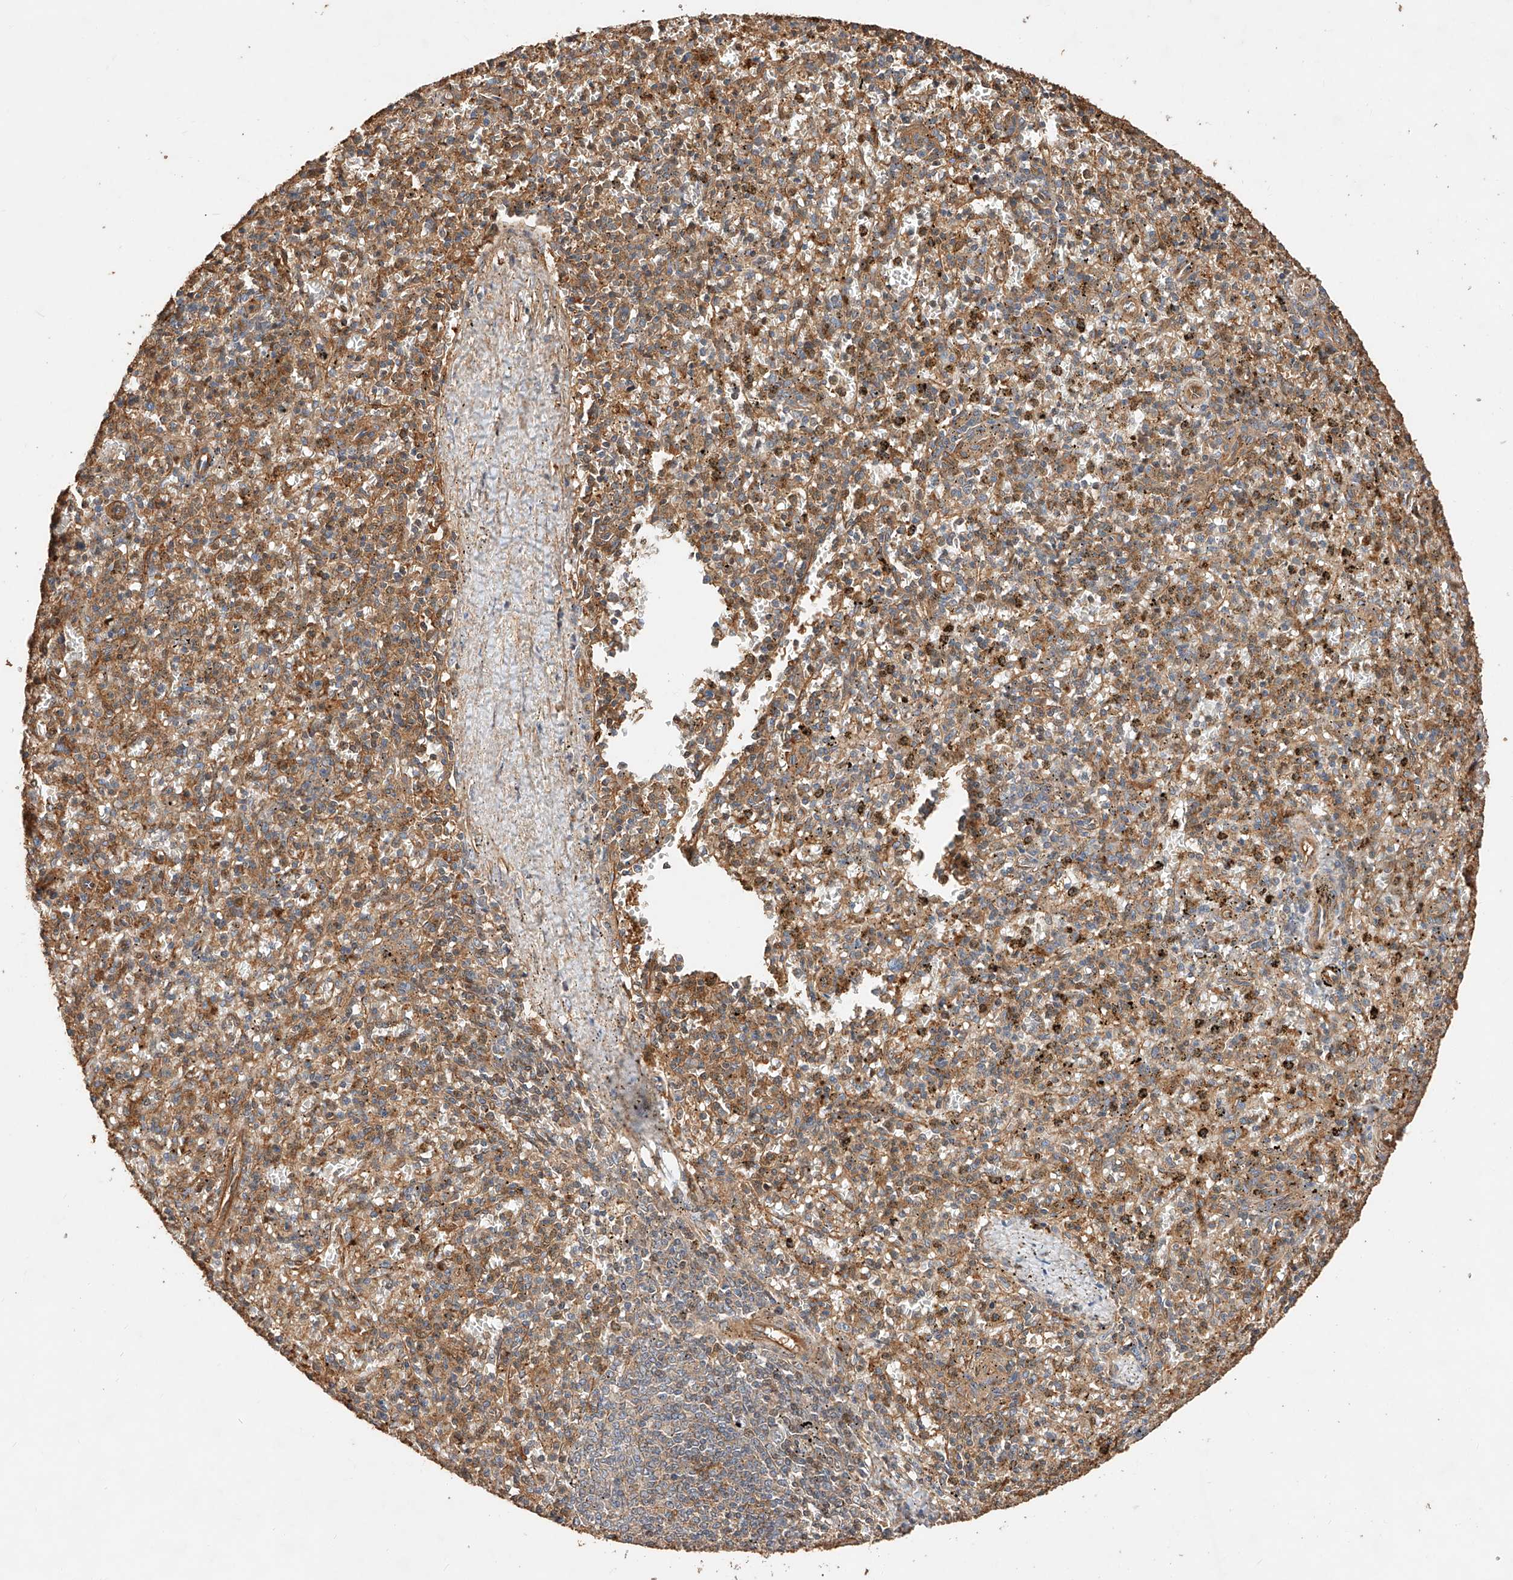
{"staining": {"intensity": "moderate", "quantity": "25%-75%", "location": "cytoplasmic/membranous"}, "tissue": "spleen", "cell_type": "Cells in red pulp", "image_type": "normal", "snomed": [{"axis": "morphology", "description": "Normal tissue, NOS"}, {"axis": "topography", "description": "Spleen"}], "caption": "Immunohistochemical staining of normal spleen shows medium levels of moderate cytoplasmic/membranous expression in about 25%-75% of cells in red pulp.", "gene": "GHDC", "patient": {"sex": "male", "age": 72}}